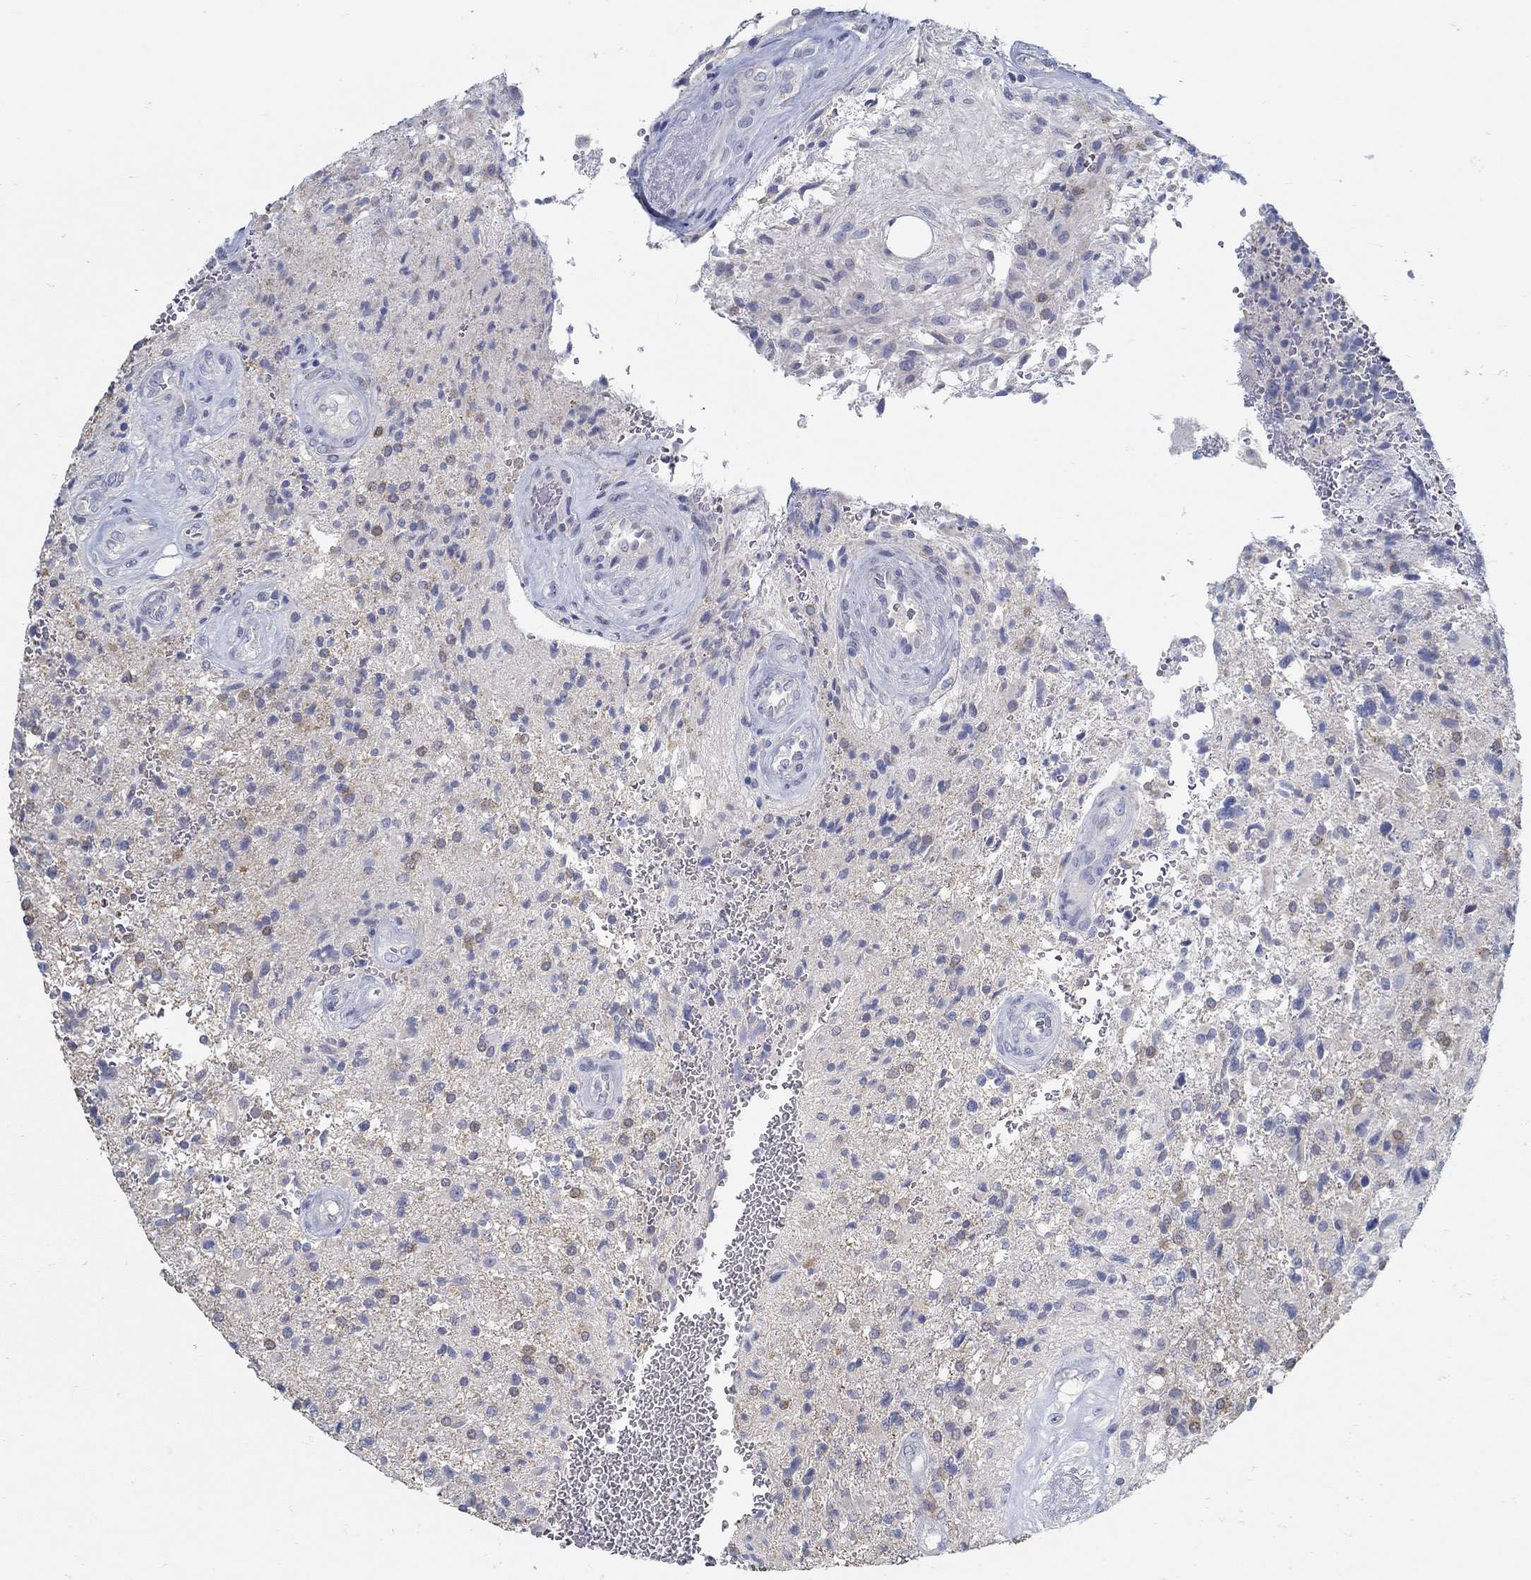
{"staining": {"intensity": "negative", "quantity": "none", "location": "none"}, "tissue": "glioma", "cell_type": "Tumor cells", "image_type": "cancer", "snomed": [{"axis": "morphology", "description": "Glioma, malignant, High grade"}, {"axis": "topography", "description": "Brain"}], "caption": "High-grade glioma (malignant) stained for a protein using immunohistochemistry displays no positivity tumor cells.", "gene": "ZFAND4", "patient": {"sex": "male", "age": 56}}